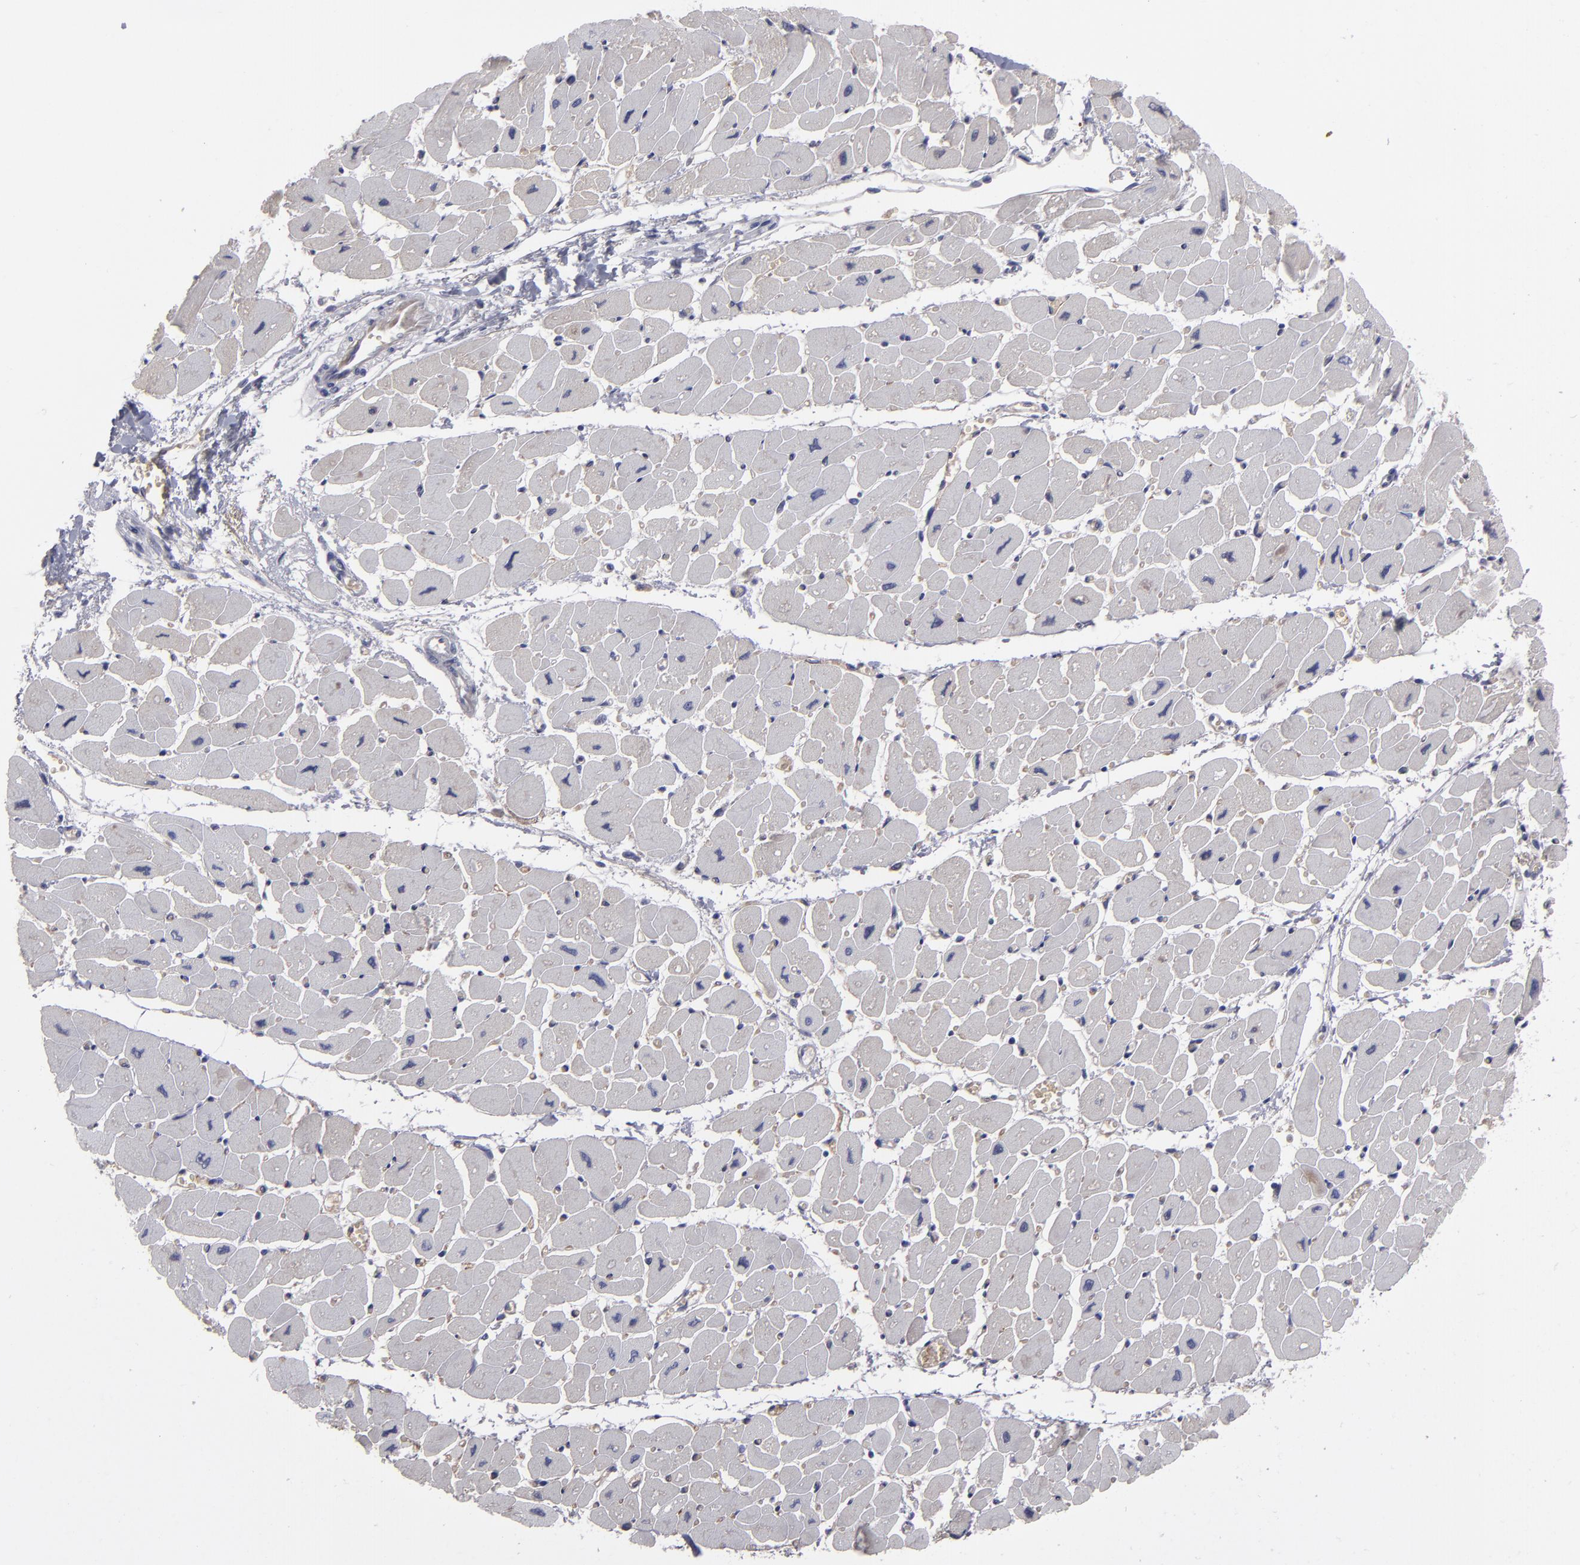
{"staining": {"intensity": "negative", "quantity": "none", "location": "none"}, "tissue": "heart muscle", "cell_type": "Cardiomyocytes", "image_type": "normal", "snomed": [{"axis": "morphology", "description": "Normal tissue, NOS"}, {"axis": "topography", "description": "Heart"}], "caption": "This is an IHC micrograph of unremarkable heart muscle. There is no expression in cardiomyocytes.", "gene": "ITIH4", "patient": {"sex": "female", "age": 54}}